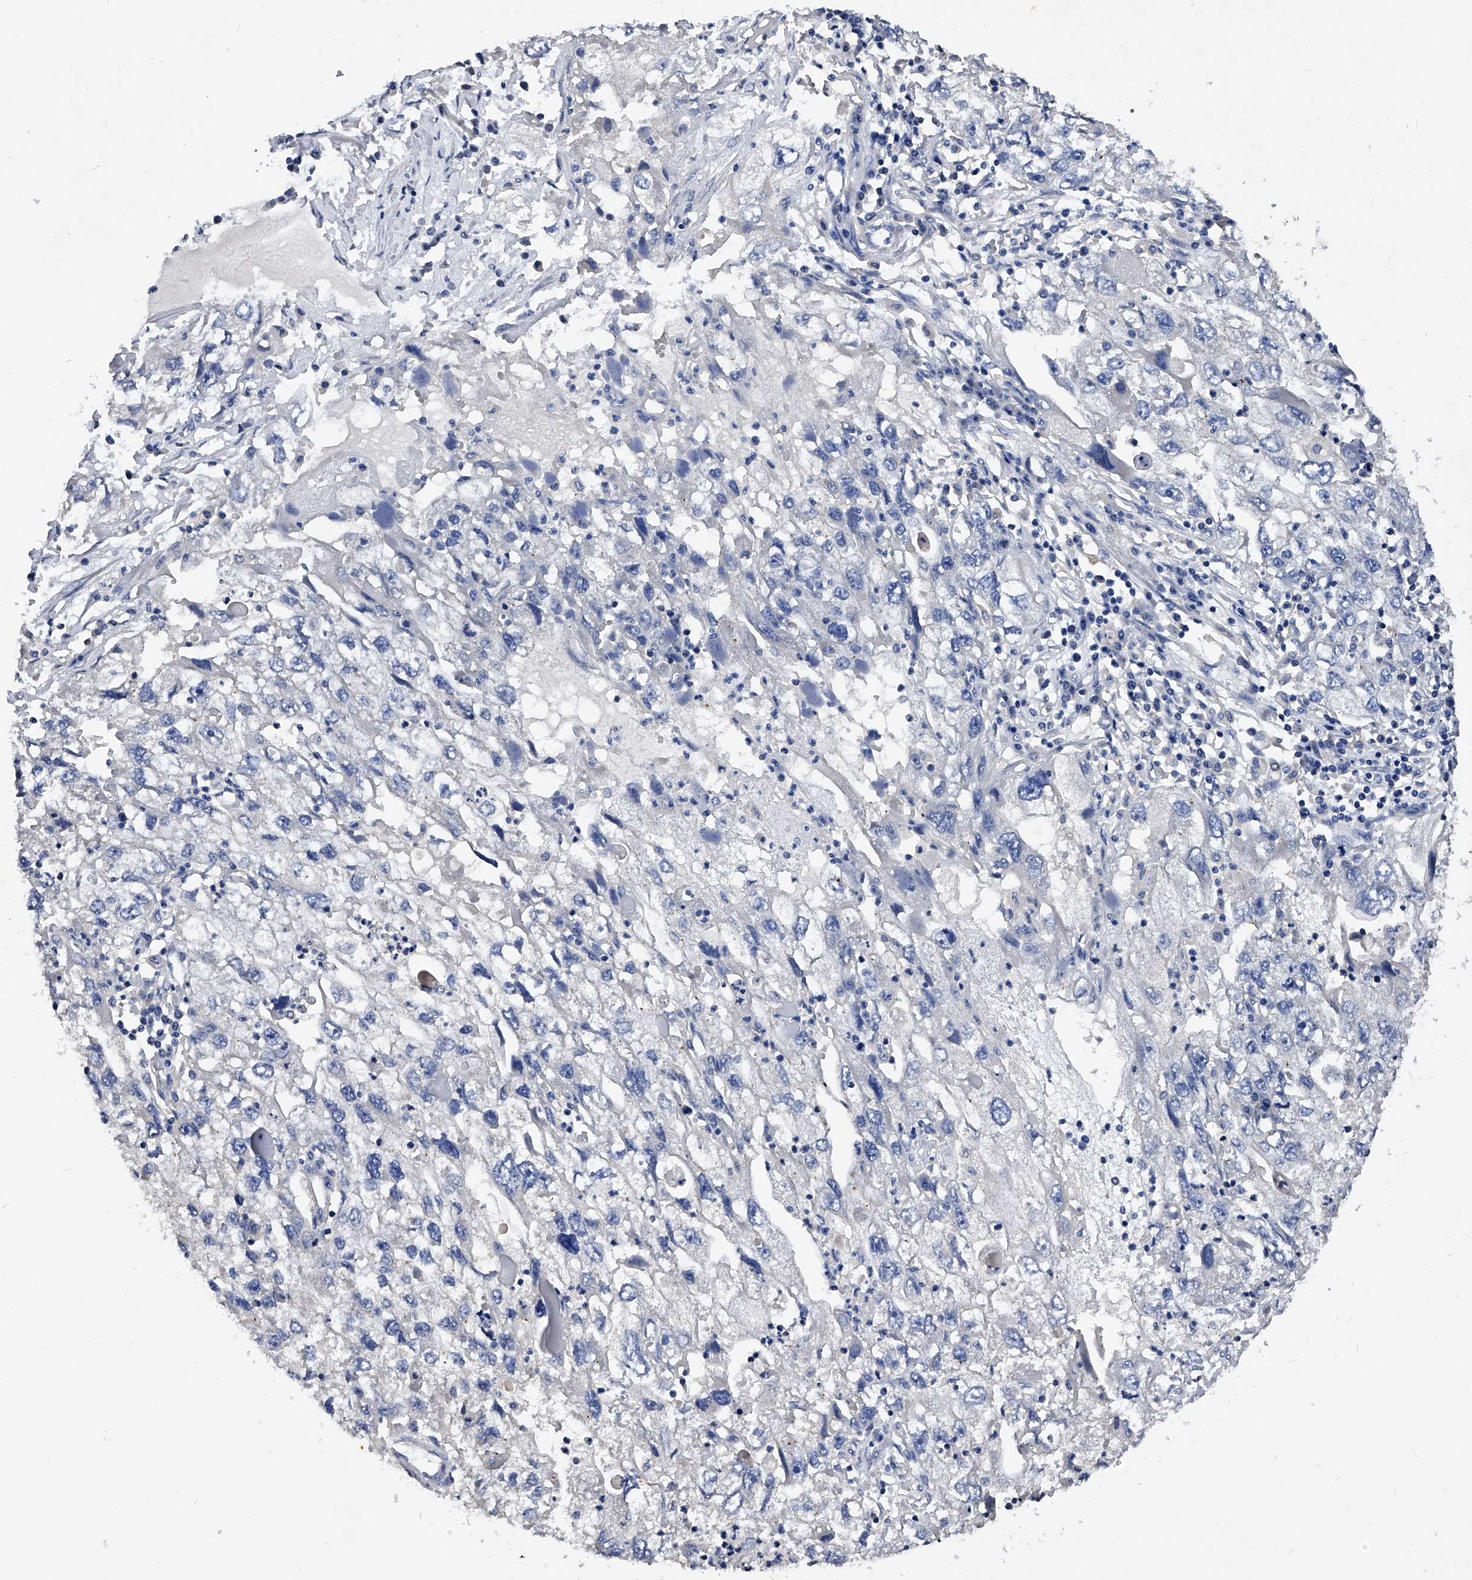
{"staining": {"intensity": "negative", "quantity": "none", "location": "none"}, "tissue": "endometrial cancer", "cell_type": "Tumor cells", "image_type": "cancer", "snomed": [{"axis": "morphology", "description": "Adenocarcinoma, NOS"}, {"axis": "topography", "description": "Endometrium"}], "caption": "An image of human endometrial adenocarcinoma is negative for staining in tumor cells.", "gene": "ARL4C", "patient": {"sex": "female", "age": 49}}